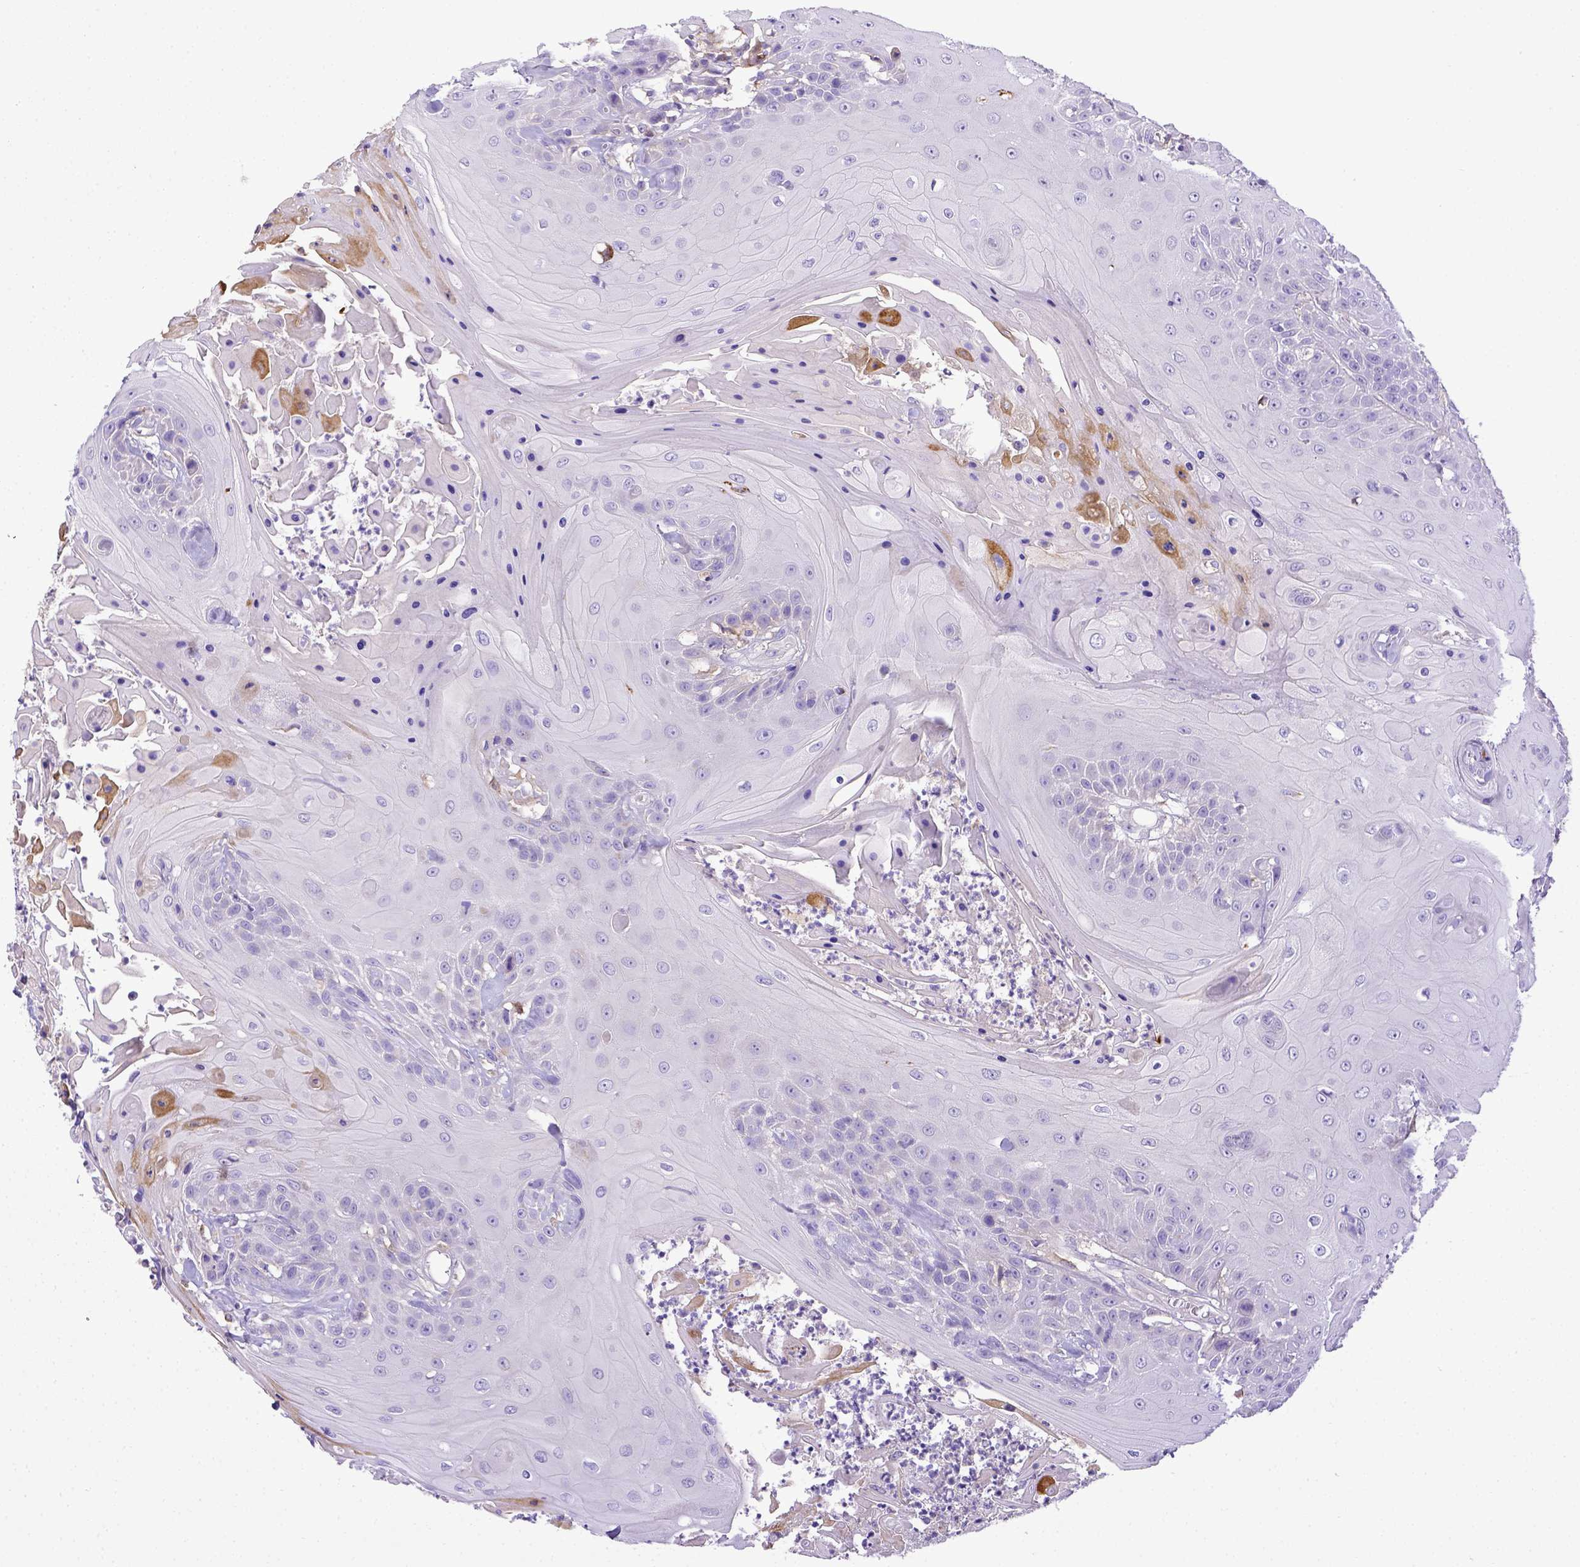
{"staining": {"intensity": "negative", "quantity": "none", "location": "none"}, "tissue": "head and neck cancer", "cell_type": "Tumor cells", "image_type": "cancer", "snomed": [{"axis": "morphology", "description": "Squamous cell carcinoma, NOS"}, {"axis": "topography", "description": "Skin"}, {"axis": "topography", "description": "Head-Neck"}], "caption": "Head and neck cancer (squamous cell carcinoma) was stained to show a protein in brown. There is no significant expression in tumor cells. (DAB IHC with hematoxylin counter stain).", "gene": "CD40", "patient": {"sex": "male", "age": 80}}